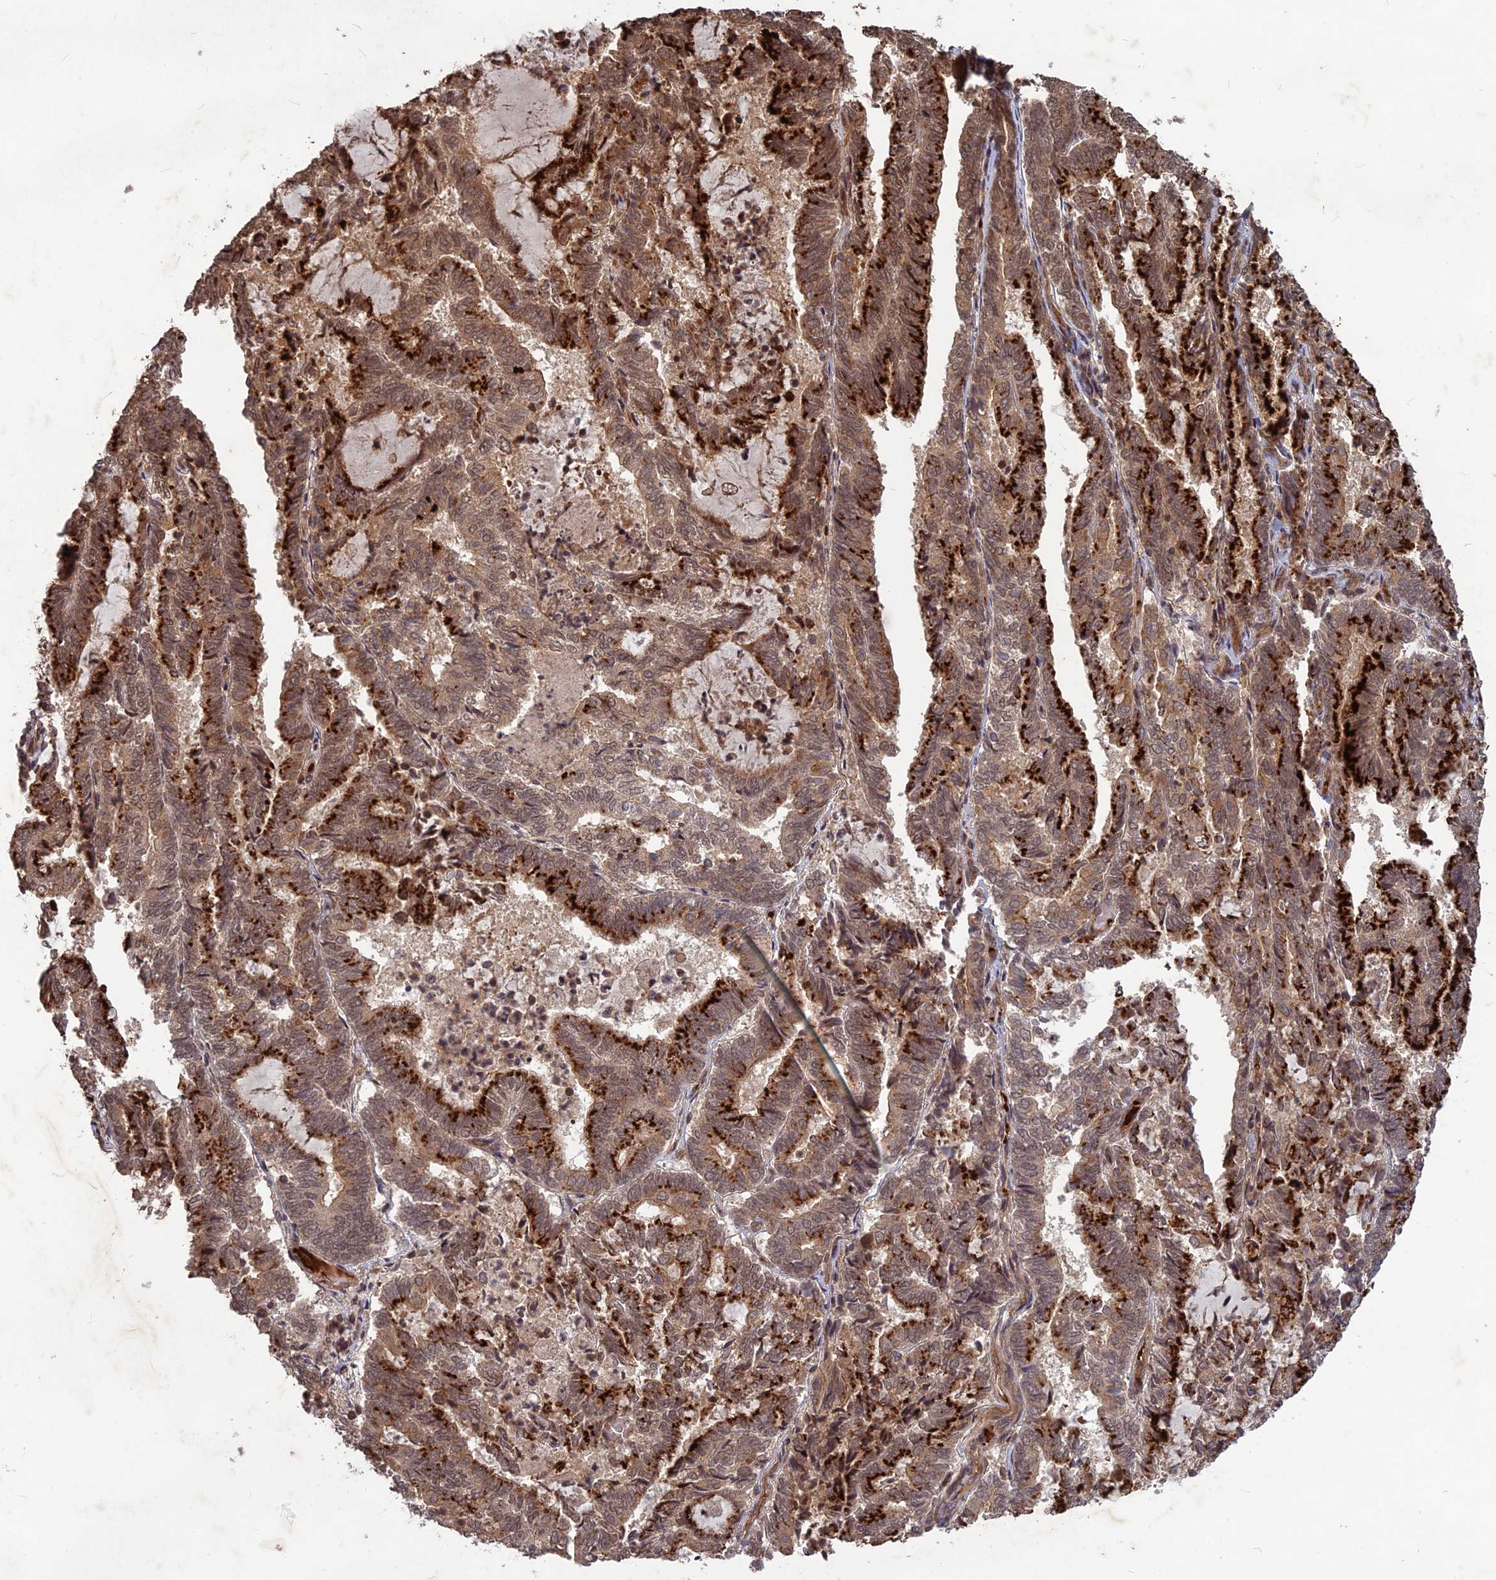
{"staining": {"intensity": "strong", "quantity": ">75%", "location": "cytoplasmic/membranous"}, "tissue": "endometrial cancer", "cell_type": "Tumor cells", "image_type": "cancer", "snomed": [{"axis": "morphology", "description": "Adenocarcinoma, NOS"}, {"axis": "topography", "description": "Endometrium"}], "caption": "Immunohistochemistry (DAB) staining of human adenocarcinoma (endometrial) shows strong cytoplasmic/membranous protein expression in about >75% of tumor cells. The staining was performed using DAB to visualize the protein expression in brown, while the nuclei were stained in blue with hematoxylin (Magnification: 20x).", "gene": "SRMS", "patient": {"sex": "female", "age": 80}}